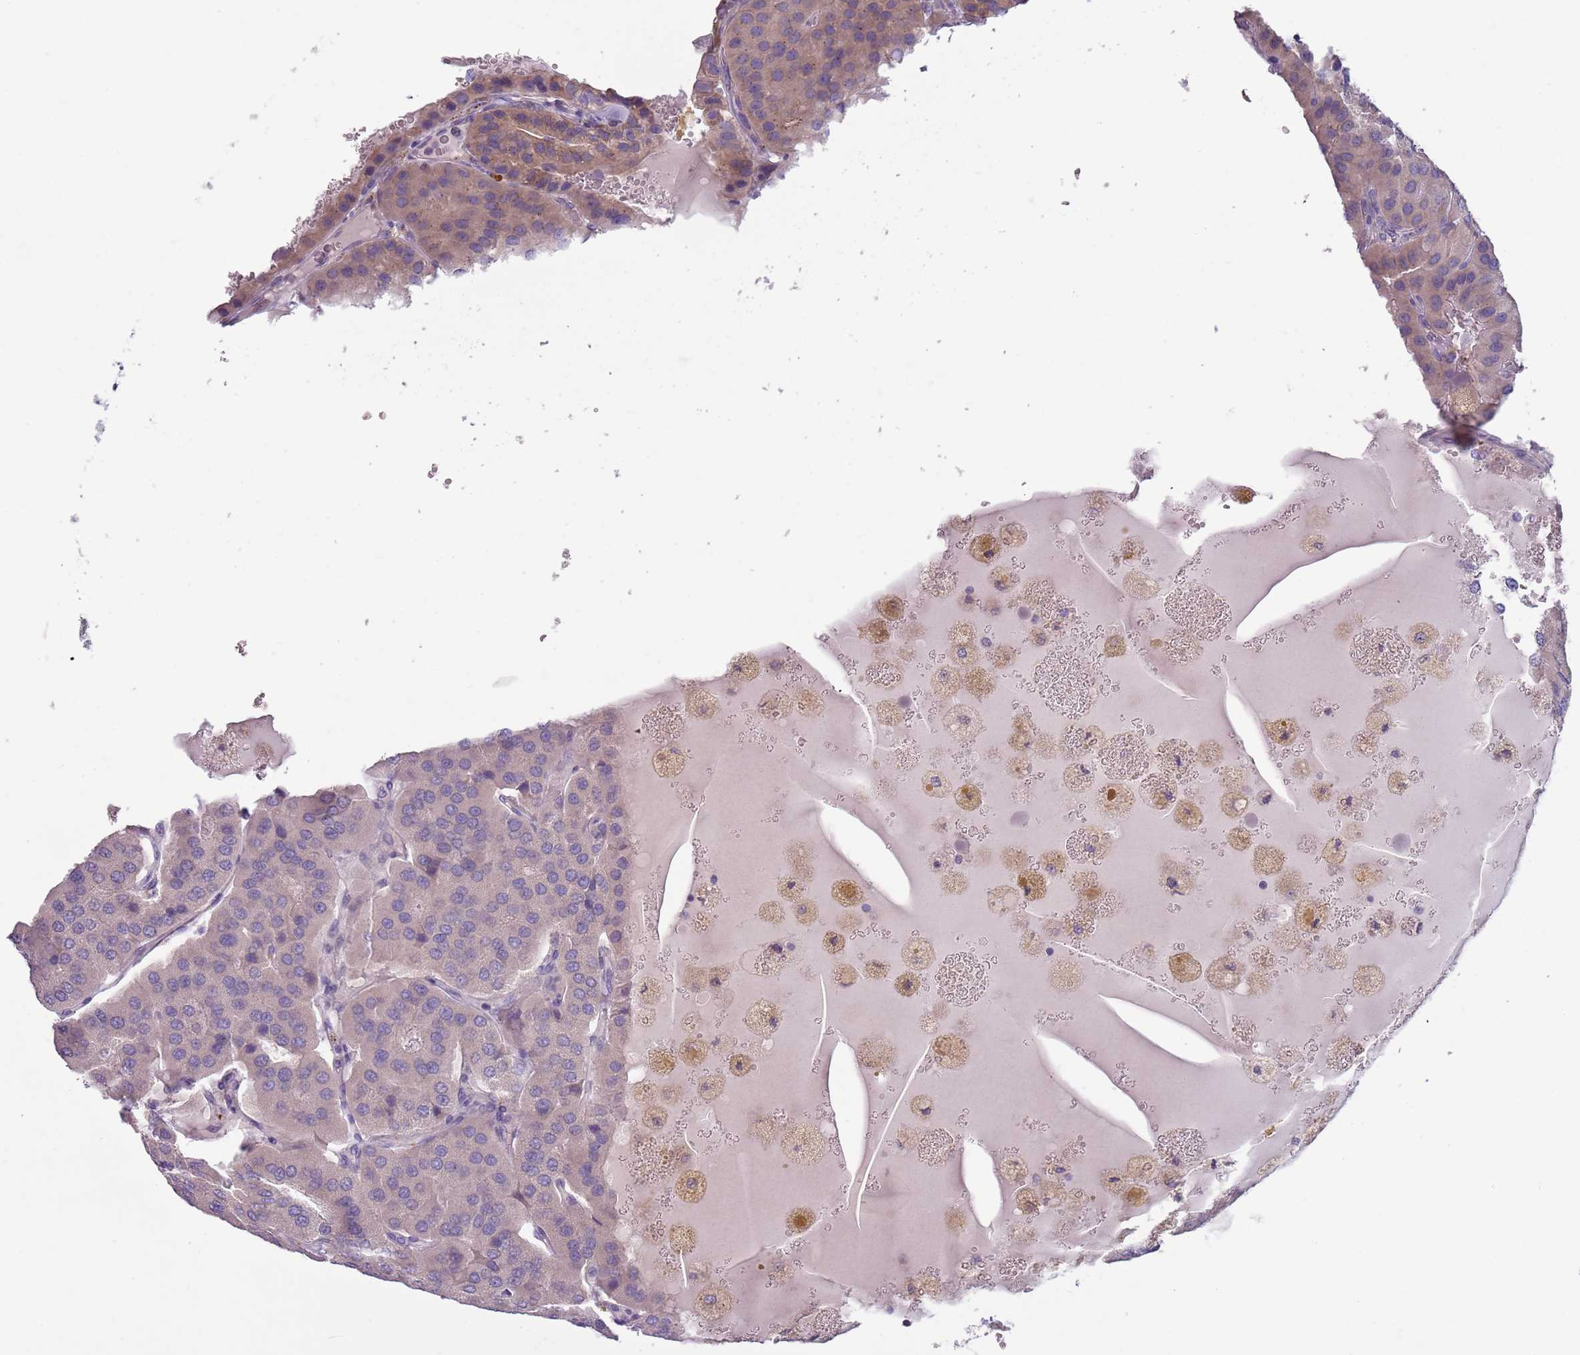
{"staining": {"intensity": "weak", "quantity": ">75%", "location": "cytoplasmic/membranous"}, "tissue": "parathyroid gland", "cell_type": "Glandular cells", "image_type": "normal", "snomed": [{"axis": "morphology", "description": "Normal tissue, NOS"}, {"axis": "morphology", "description": "Adenoma, NOS"}, {"axis": "topography", "description": "Parathyroid gland"}], "caption": "Protein staining of unremarkable parathyroid gland shows weak cytoplasmic/membranous expression in about >75% of glandular cells.", "gene": "LTB", "patient": {"sex": "female", "age": 86}}